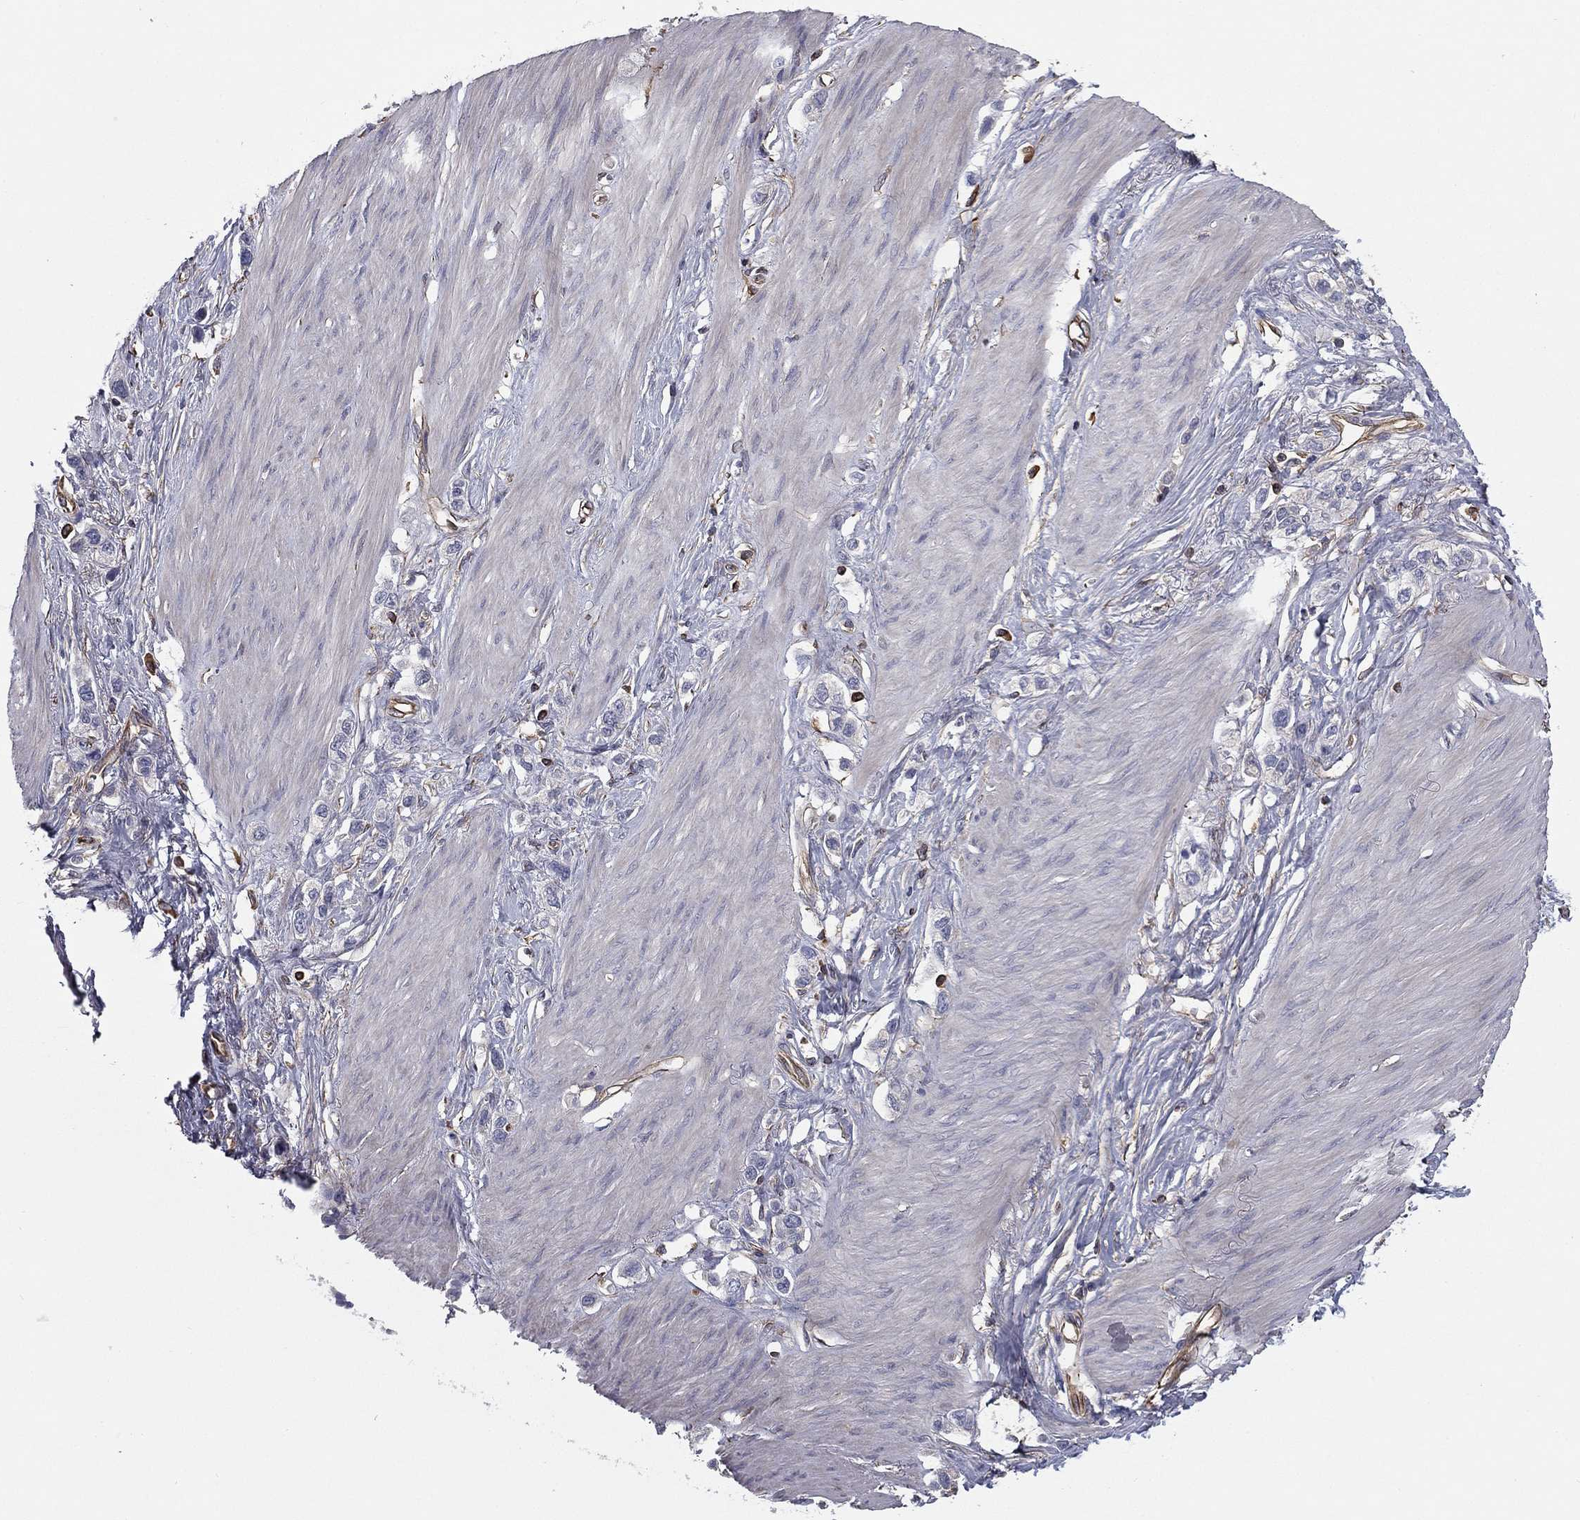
{"staining": {"intensity": "negative", "quantity": "none", "location": "none"}, "tissue": "stomach cancer", "cell_type": "Tumor cells", "image_type": "cancer", "snomed": [{"axis": "morphology", "description": "Normal tissue, NOS"}, {"axis": "morphology", "description": "Adenocarcinoma, NOS"}, {"axis": "morphology", "description": "Adenocarcinoma, High grade"}, {"axis": "topography", "description": "Stomach, upper"}, {"axis": "topography", "description": "Stomach"}], "caption": "The image demonstrates no significant expression in tumor cells of stomach cancer. (DAB (3,3'-diaminobenzidine) IHC visualized using brightfield microscopy, high magnification).", "gene": "SCUBE1", "patient": {"sex": "female", "age": 65}}